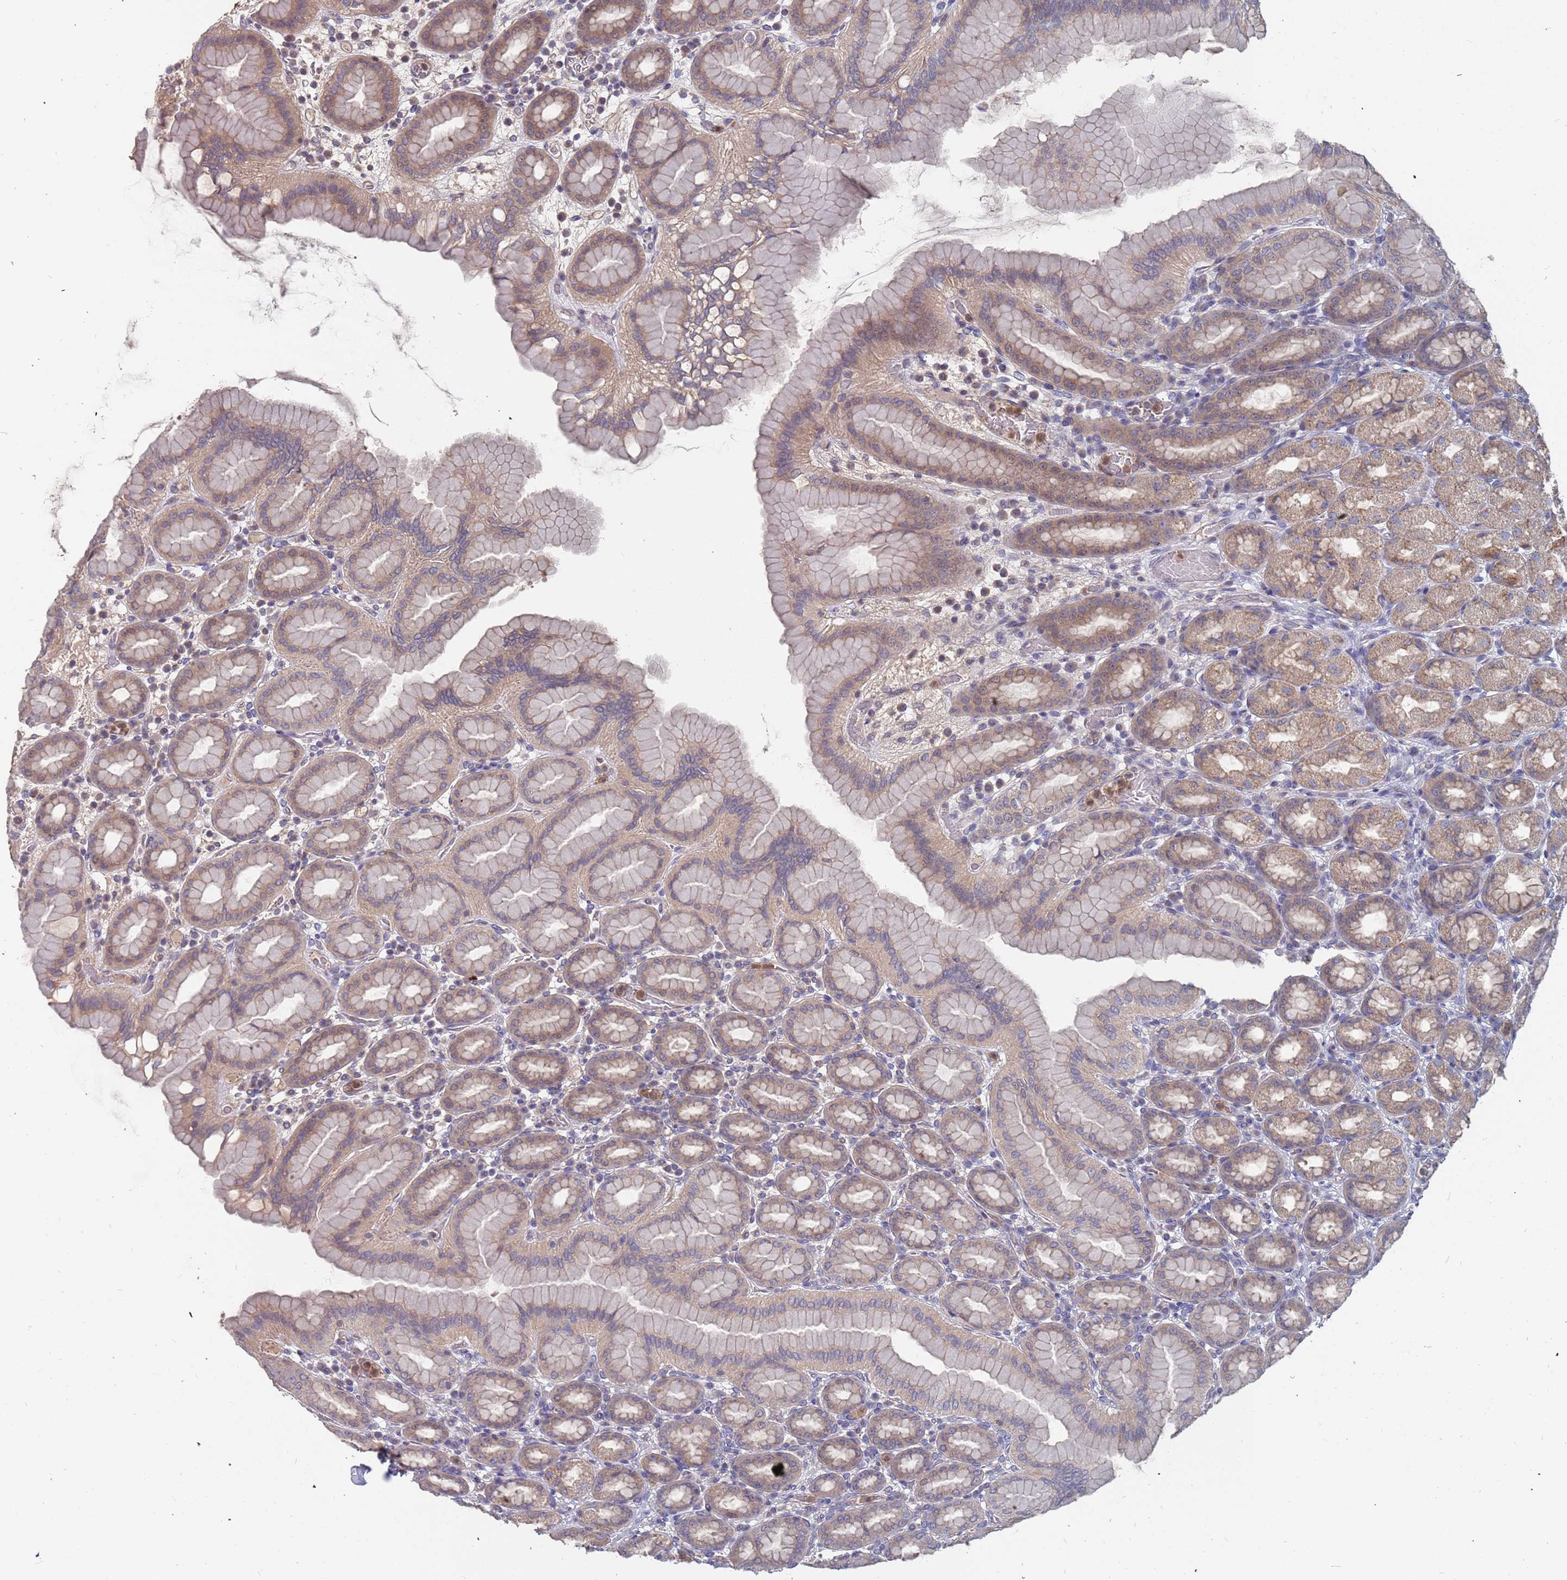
{"staining": {"intensity": "weak", "quantity": "25%-75%", "location": "cytoplasmic/membranous"}, "tissue": "stomach", "cell_type": "Glandular cells", "image_type": "normal", "snomed": [{"axis": "morphology", "description": "Normal tissue, NOS"}, {"axis": "topography", "description": "Stomach, upper"}], "caption": "Glandular cells show low levels of weak cytoplasmic/membranous expression in approximately 25%-75% of cells in normal human stomach.", "gene": "TCEANC2", "patient": {"sex": "male", "age": 68}}